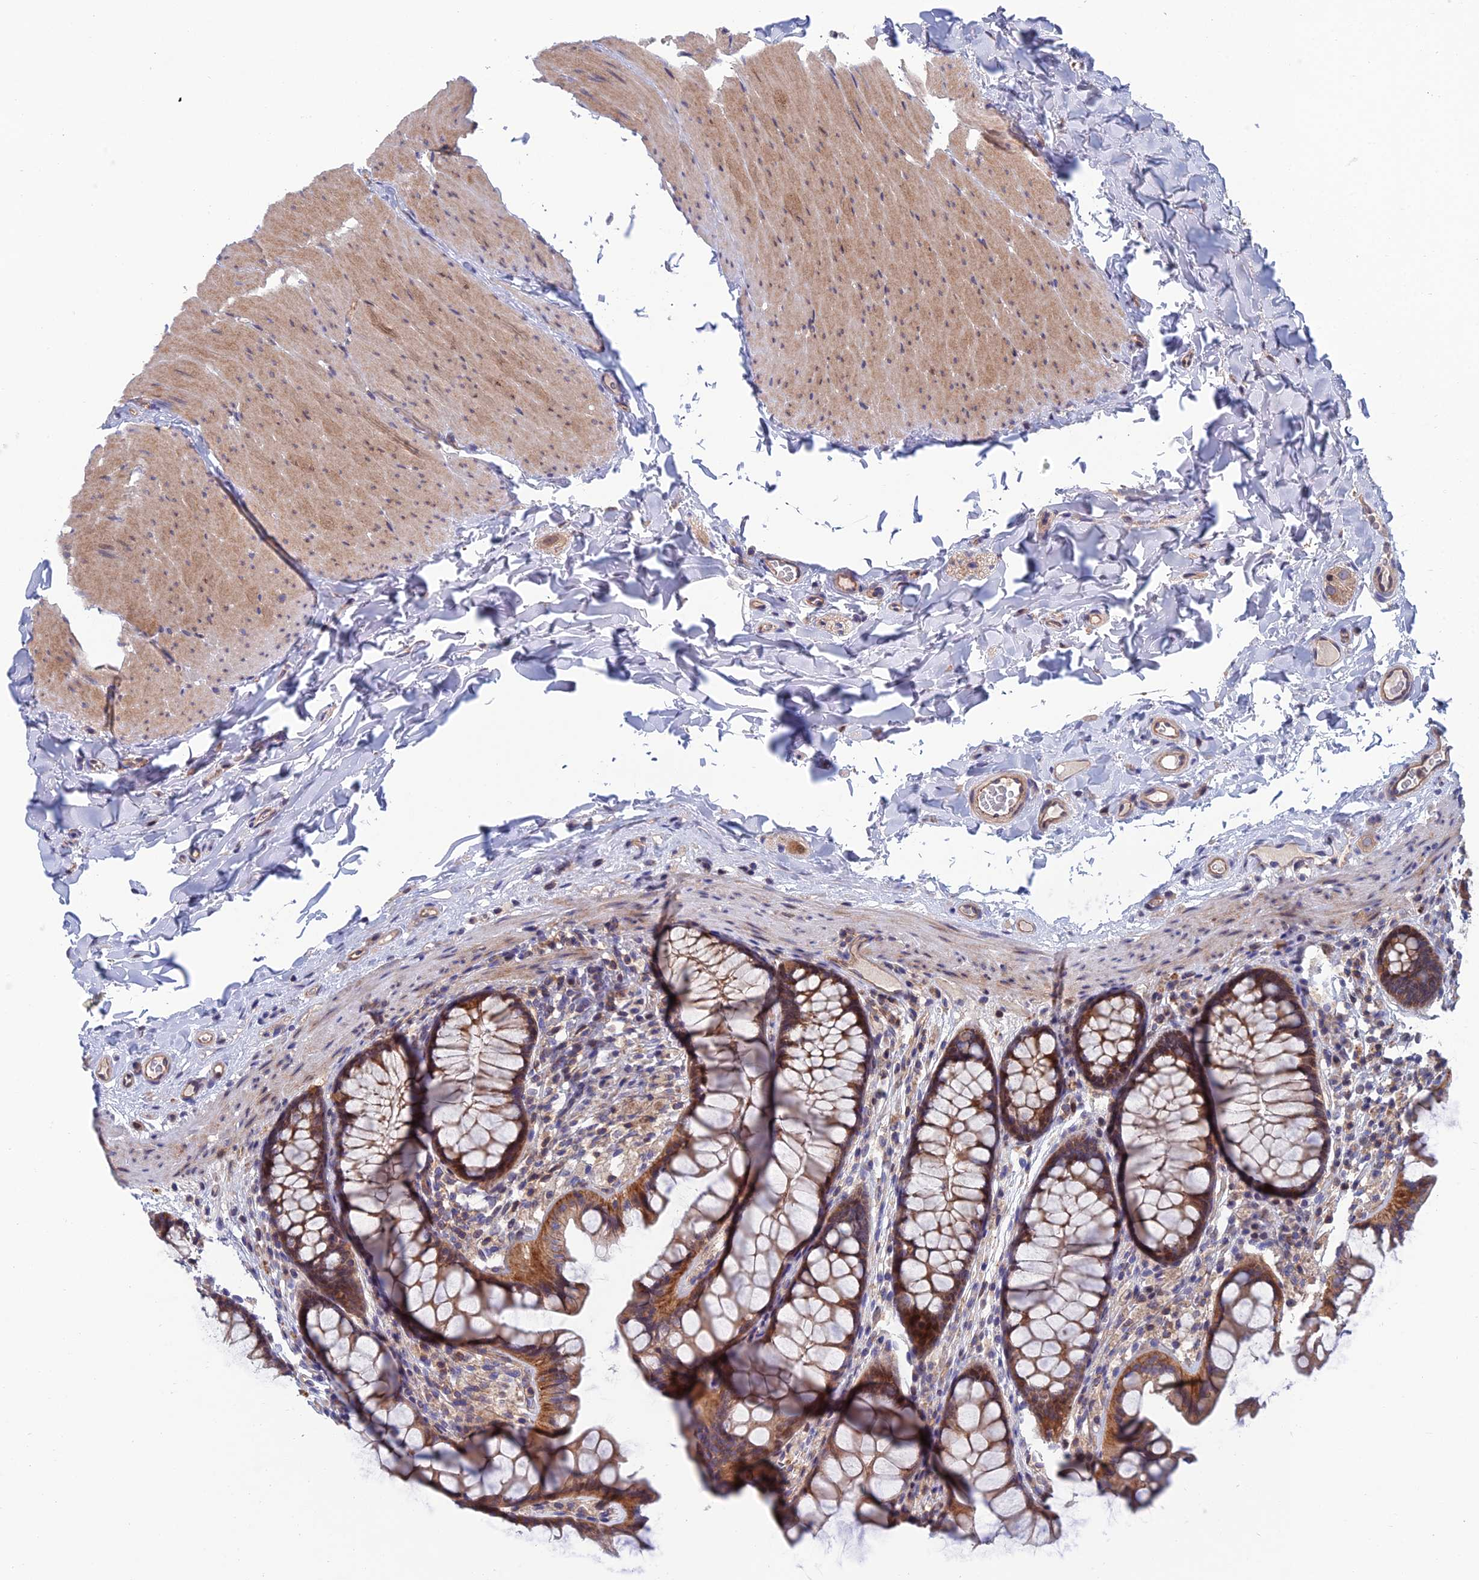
{"staining": {"intensity": "moderate", "quantity": ">75%", "location": "cytoplasmic/membranous"}, "tissue": "colon", "cell_type": "Endothelial cells", "image_type": "normal", "snomed": [{"axis": "morphology", "description": "Normal tissue, NOS"}, {"axis": "topography", "description": "Colon"}], "caption": "This micrograph displays immunohistochemistry staining of benign human colon, with medium moderate cytoplasmic/membranous positivity in approximately >75% of endothelial cells.", "gene": "USP37", "patient": {"sex": "female", "age": 55}}